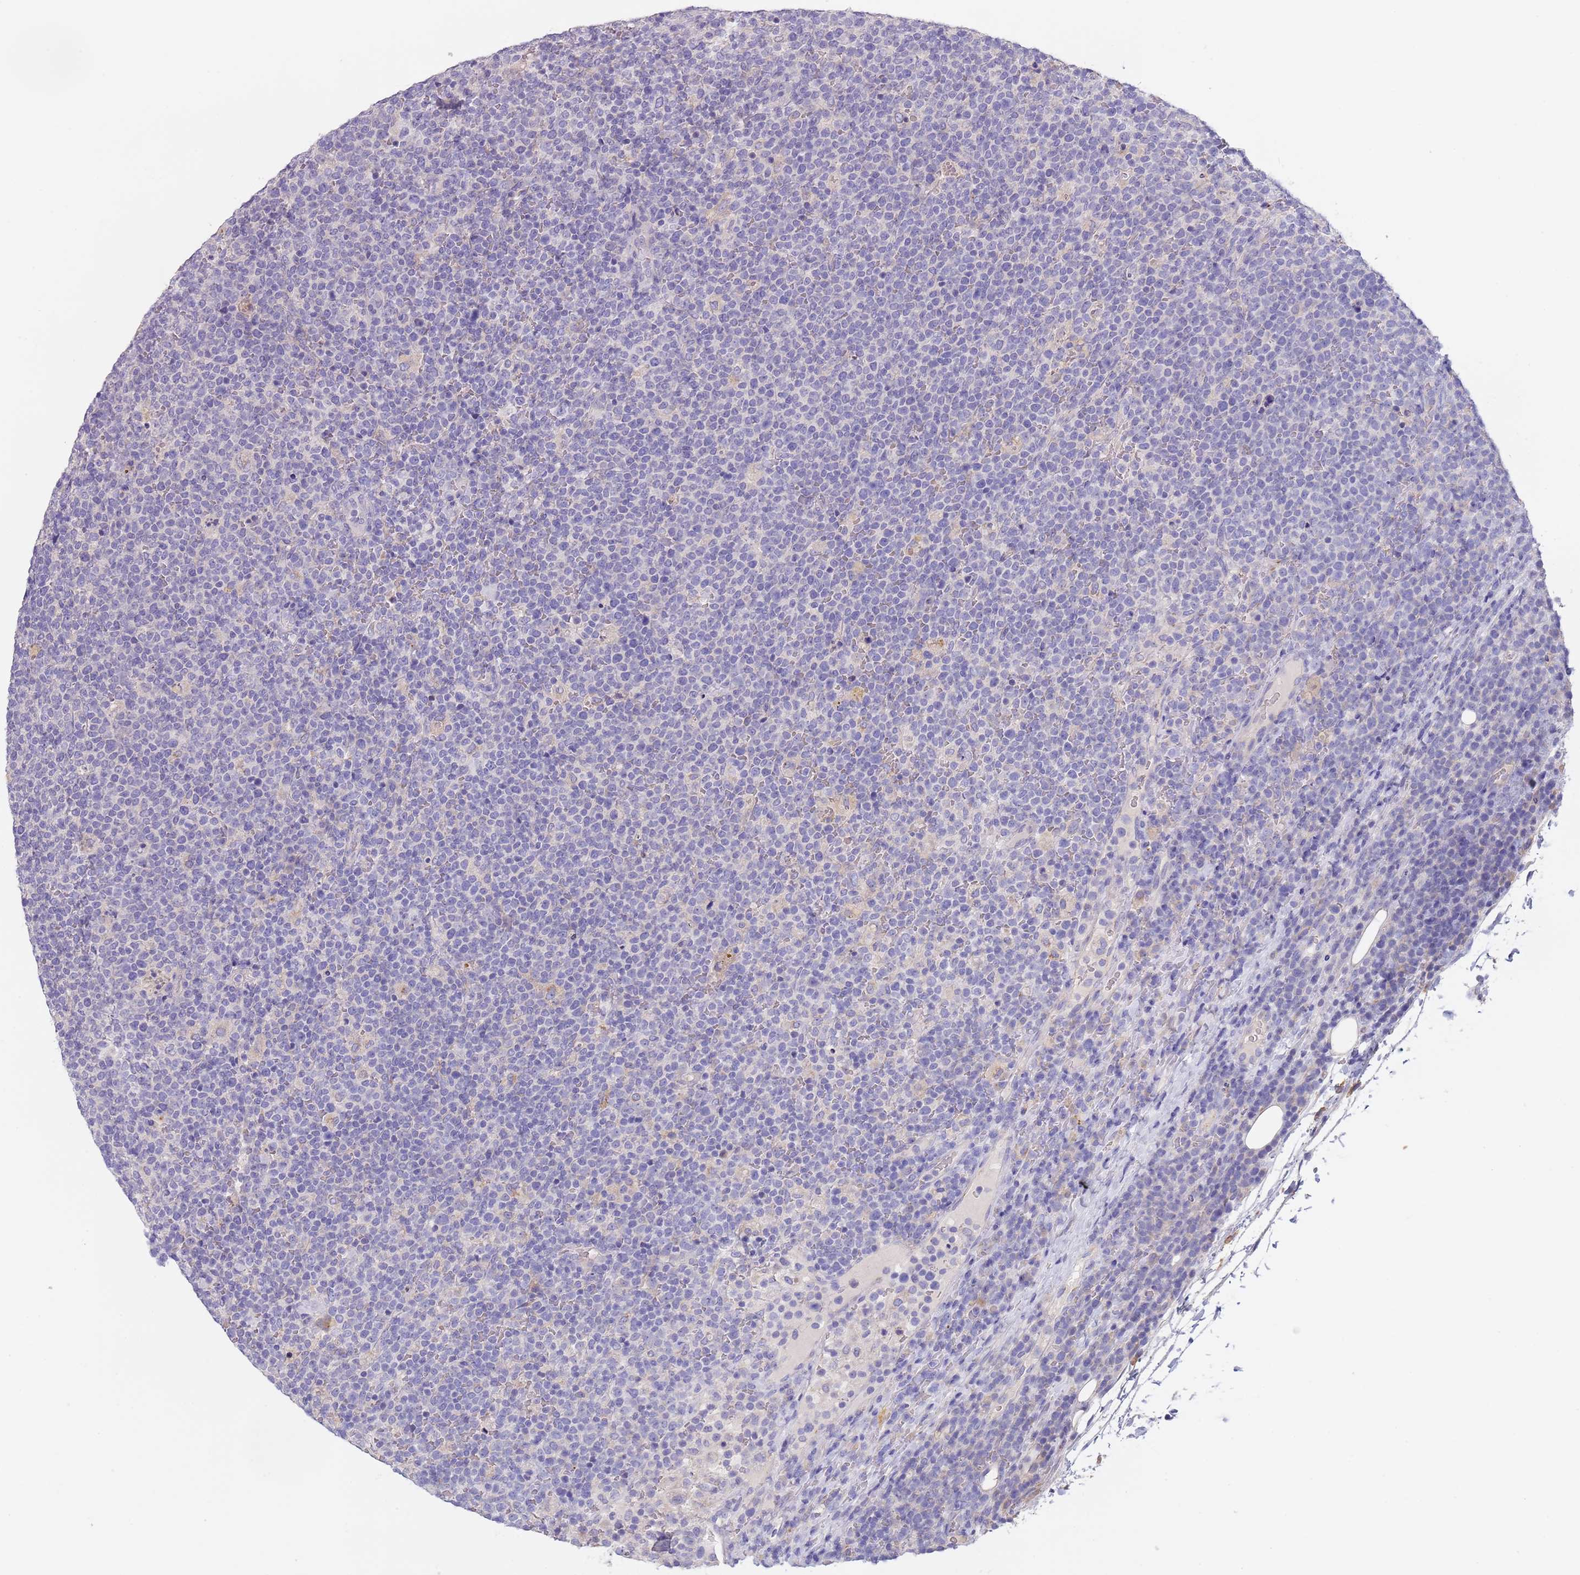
{"staining": {"intensity": "negative", "quantity": "none", "location": "none"}, "tissue": "lymphoma", "cell_type": "Tumor cells", "image_type": "cancer", "snomed": [{"axis": "morphology", "description": "Malignant lymphoma, non-Hodgkin's type, High grade"}, {"axis": "topography", "description": "Lymph node"}], "caption": "Tumor cells are negative for brown protein staining in lymphoma.", "gene": "MAN1C1", "patient": {"sex": "male", "age": 61}}